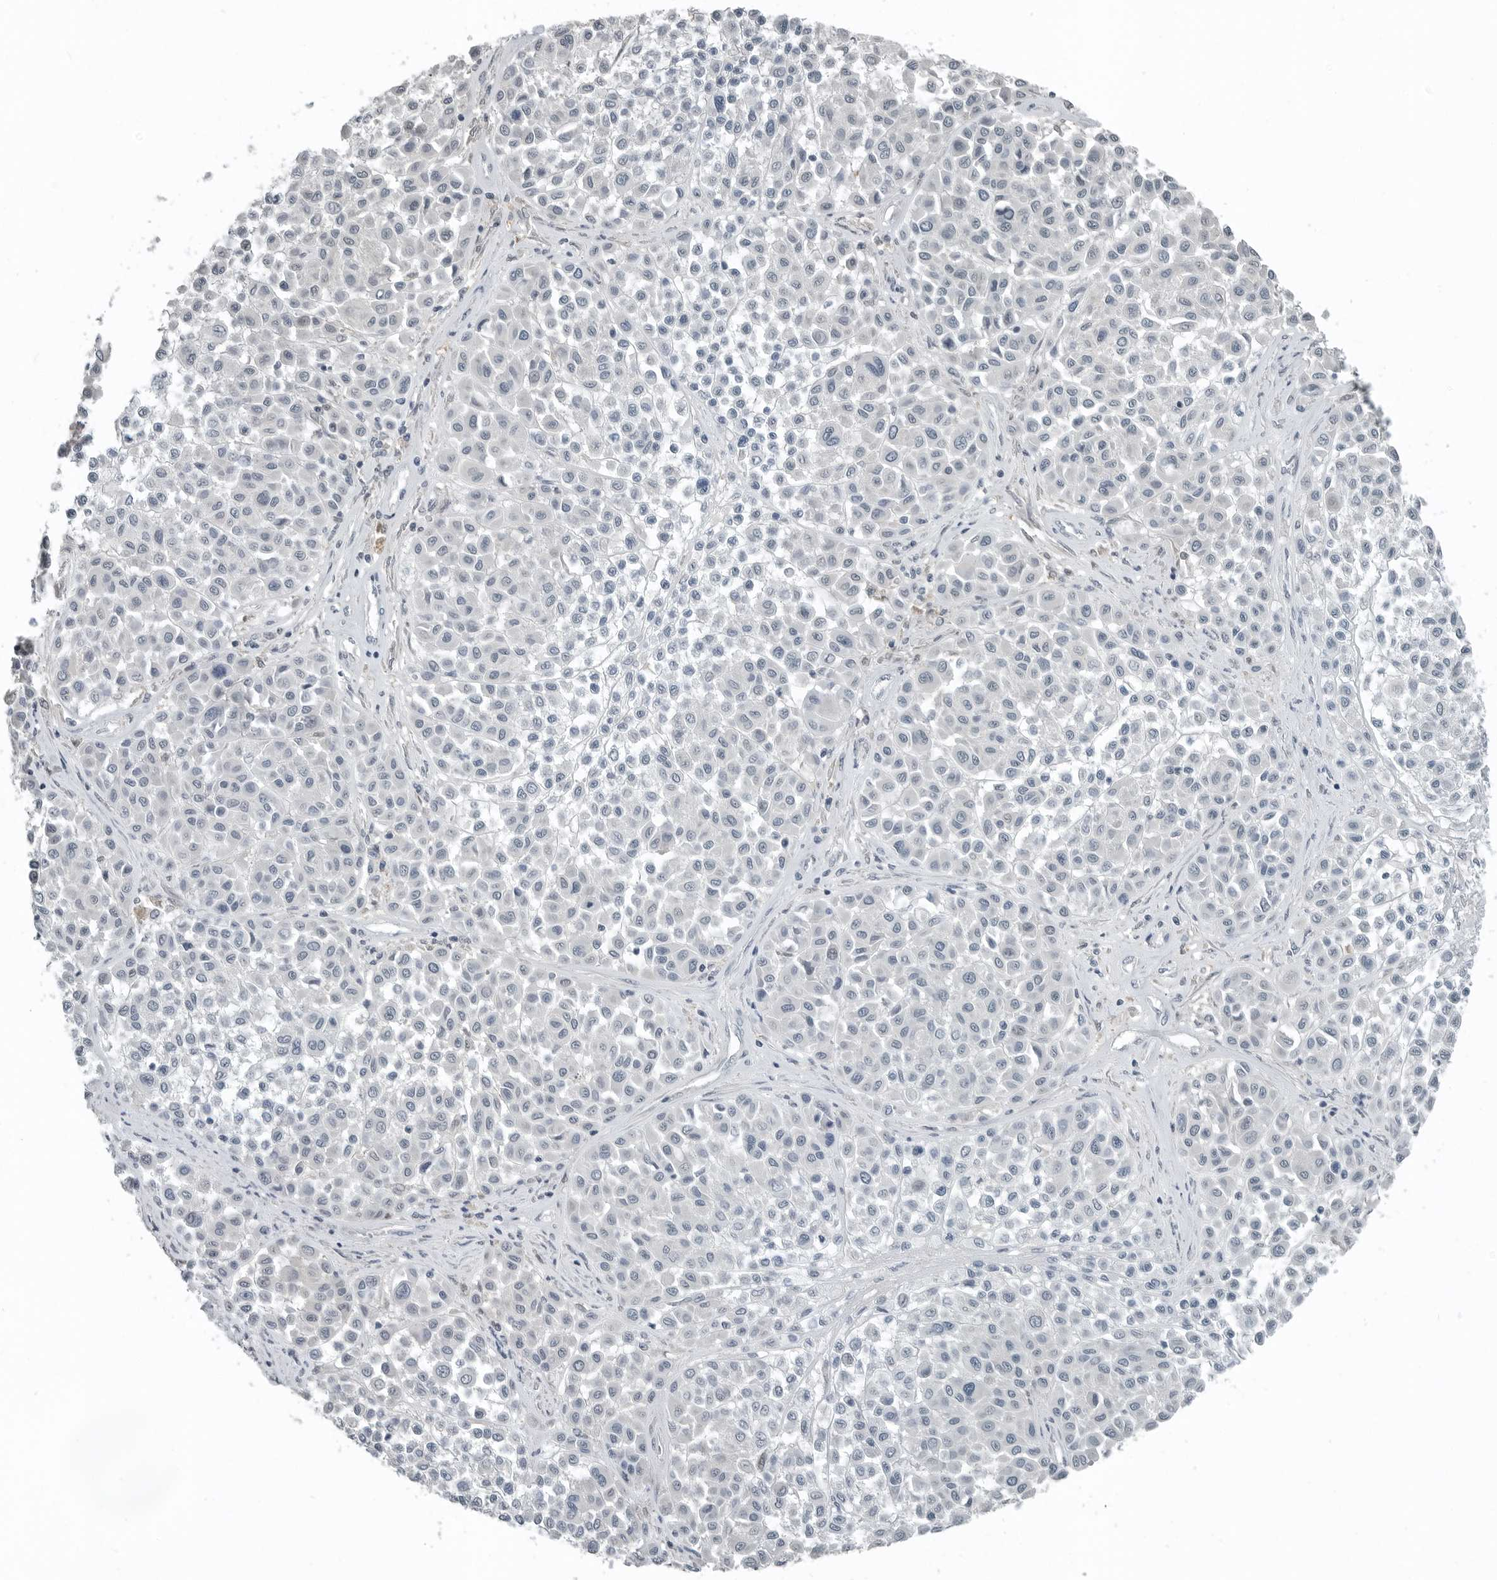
{"staining": {"intensity": "negative", "quantity": "none", "location": "none"}, "tissue": "melanoma", "cell_type": "Tumor cells", "image_type": "cancer", "snomed": [{"axis": "morphology", "description": "Malignant melanoma, Metastatic site"}, {"axis": "topography", "description": "Soft tissue"}], "caption": "DAB immunohistochemical staining of malignant melanoma (metastatic site) reveals no significant staining in tumor cells.", "gene": "KYAT1", "patient": {"sex": "male", "age": 41}}